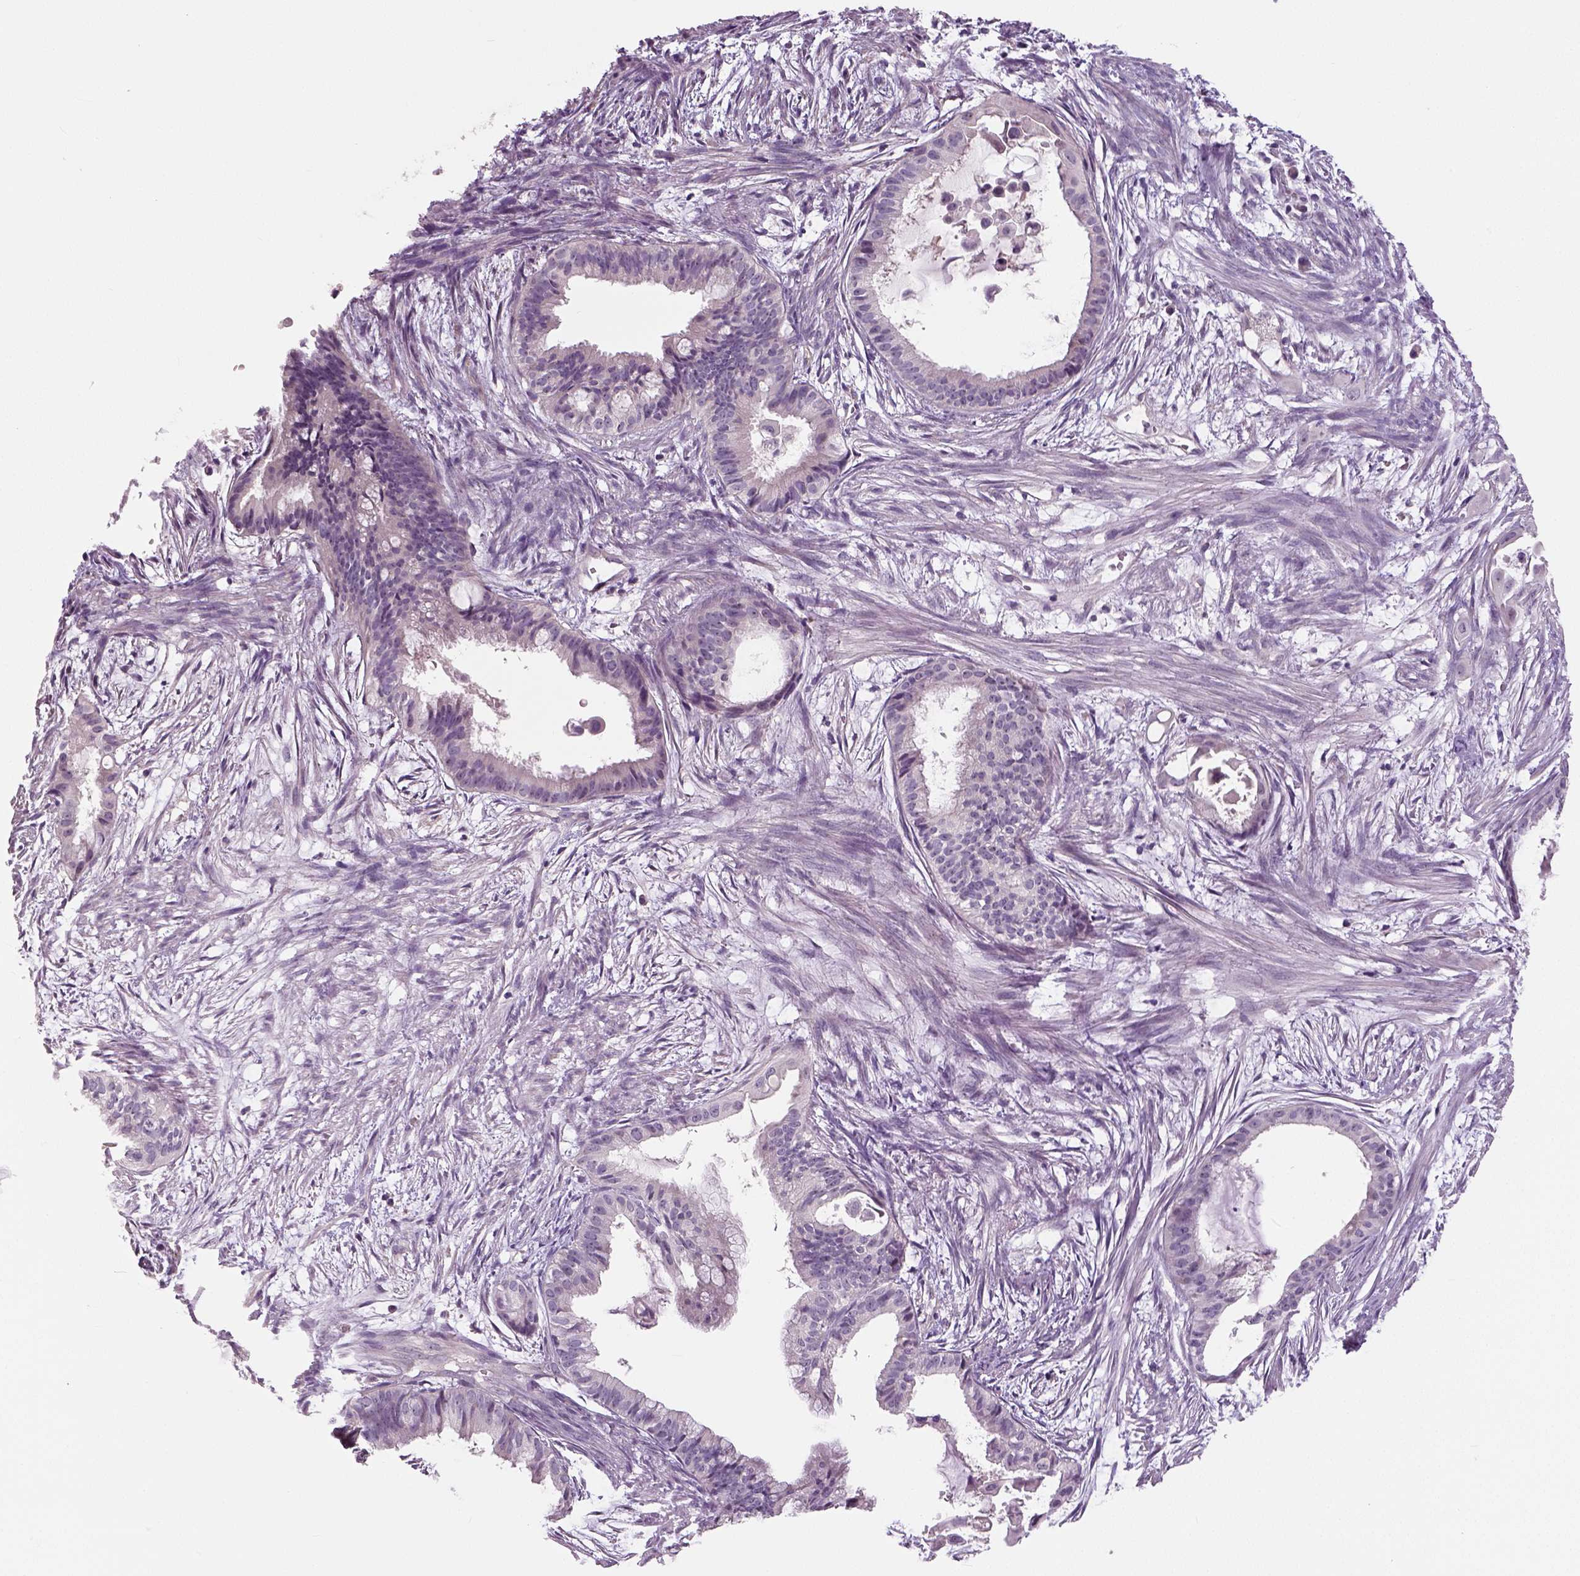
{"staining": {"intensity": "negative", "quantity": "none", "location": "none"}, "tissue": "endometrial cancer", "cell_type": "Tumor cells", "image_type": "cancer", "snomed": [{"axis": "morphology", "description": "Adenocarcinoma, NOS"}, {"axis": "topography", "description": "Endometrium"}], "caption": "The histopathology image shows no significant staining in tumor cells of adenocarcinoma (endometrial).", "gene": "NECAB1", "patient": {"sex": "female", "age": 86}}